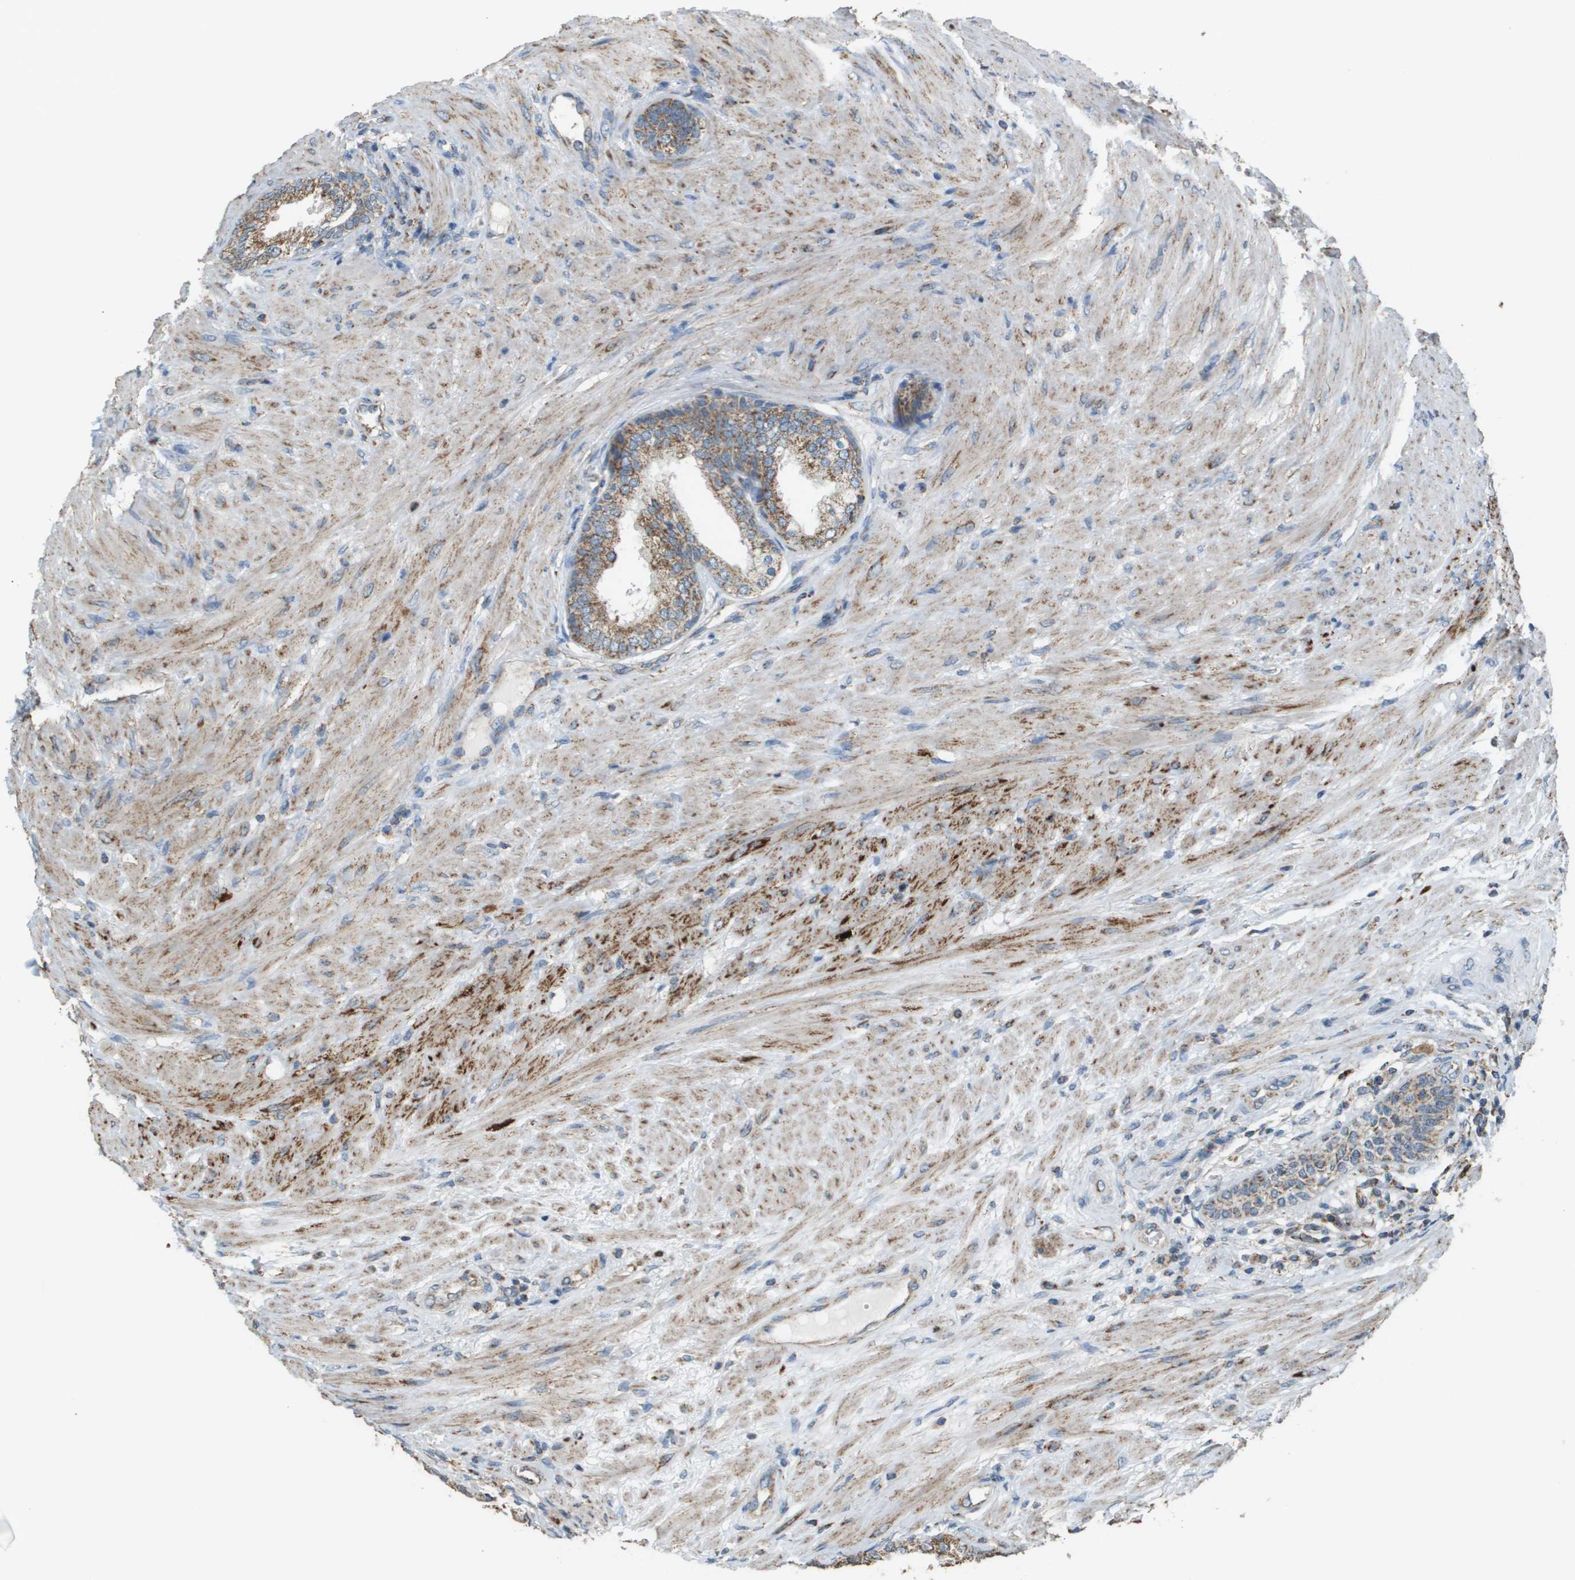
{"staining": {"intensity": "weak", "quantity": ">75%", "location": "cytoplasmic/membranous"}, "tissue": "prostate", "cell_type": "Glandular cells", "image_type": "normal", "snomed": [{"axis": "morphology", "description": "Normal tissue, NOS"}, {"axis": "topography", "description": "Prostate"}], "caption": "Prostate stained with a protein marker displays weak staining in glandular cells.", "gene": "FH", "patient": {"sex": "male", "age": 76}}